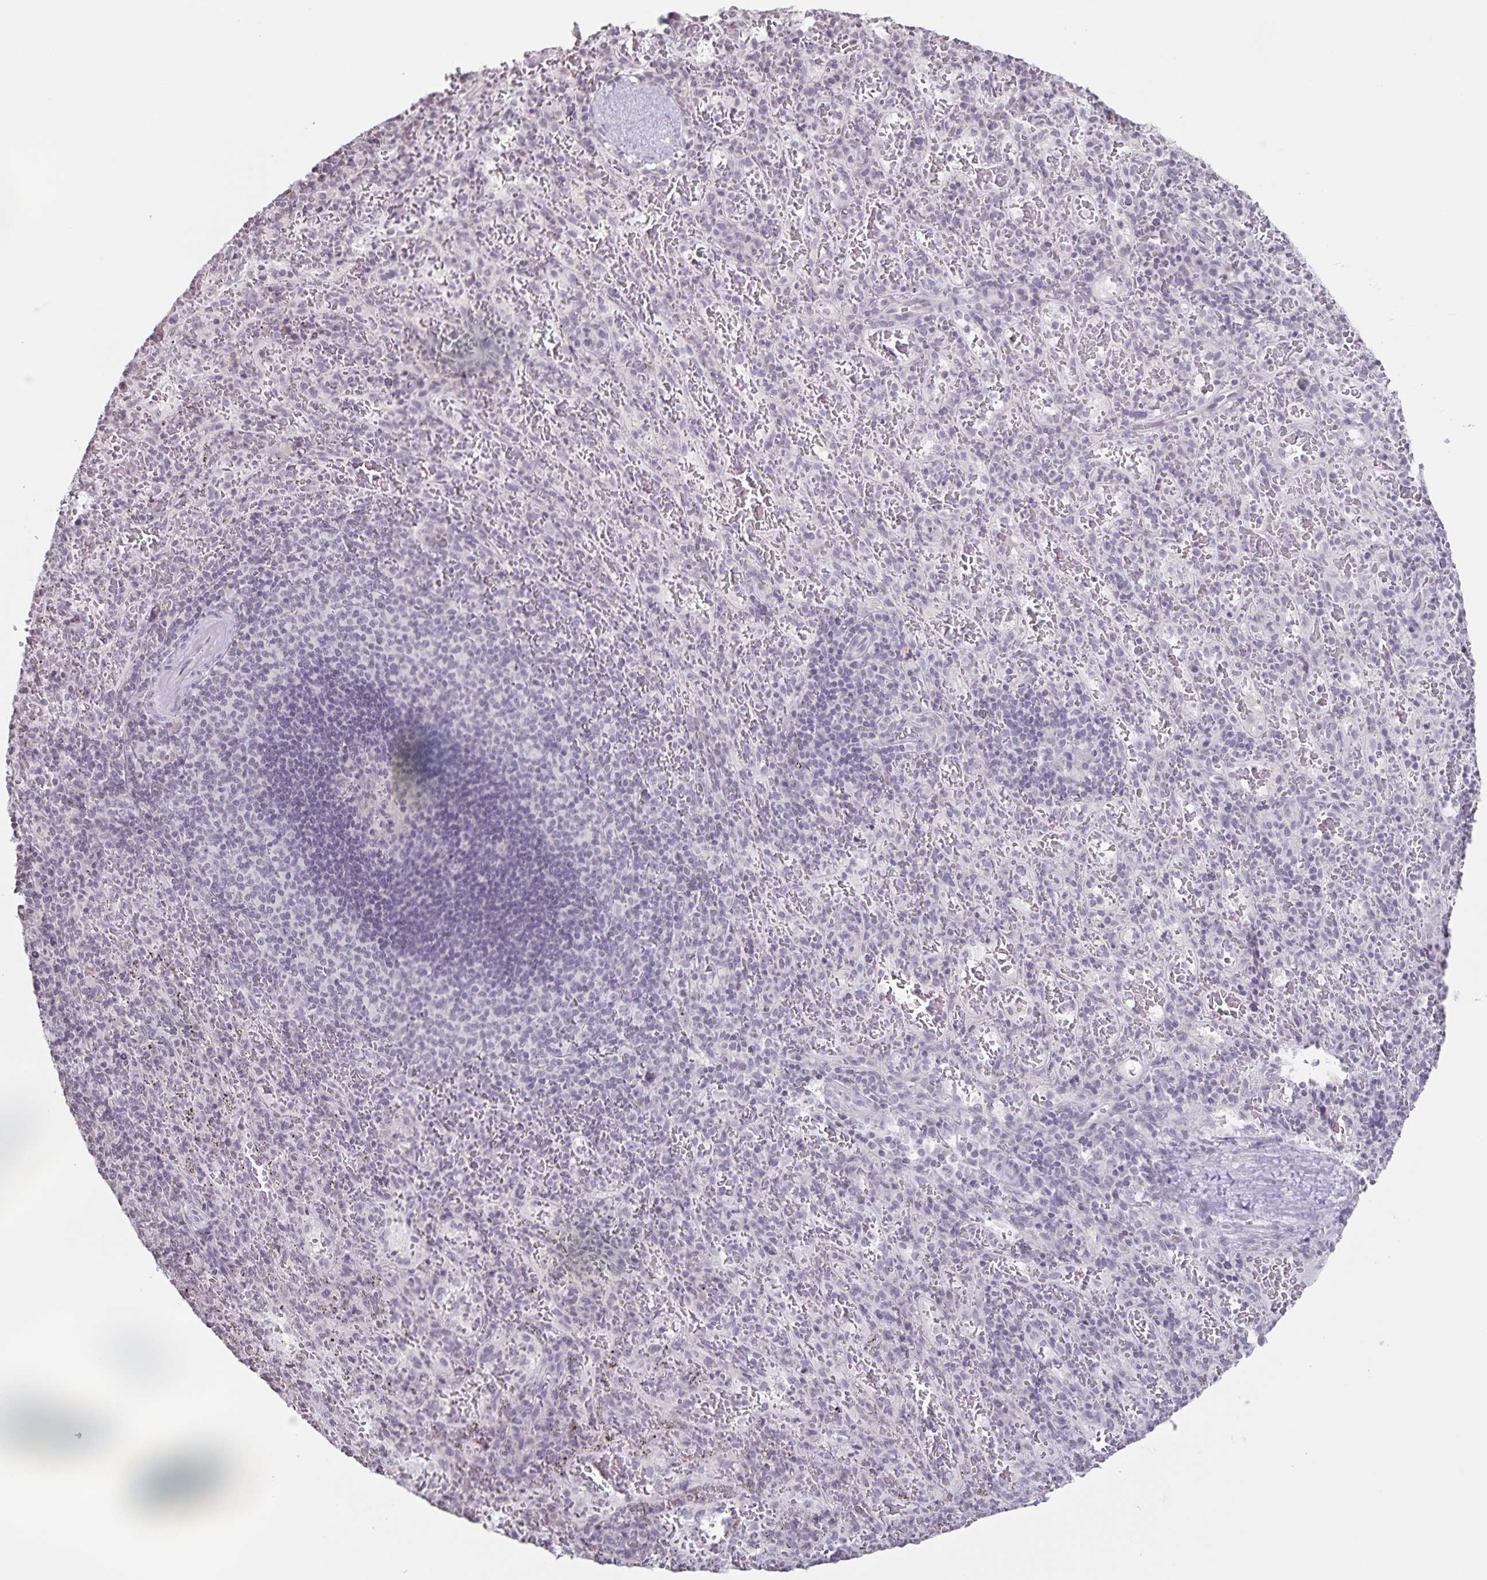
{"staining": {"intensity": "negative", "quantity": "none", "location": "none"}, "tissue": "spleen", "cell_type": "Cells in red pulp", "image_type": "normal", "snomed": [{"axis": "morphology", "description": "Normal tissue, NOS"}, {"axis": "topography", "description": "Spleen"}], "caption": "High power microscopy histopathology image of an IHC image of normal spleen, revealing no significant positivity in cells in red pulp. (DAB IHC visualized using brightfield microscopy, high magnification).", "gene": "AQP4", "patient": {"sex": "male", "age": 57}}